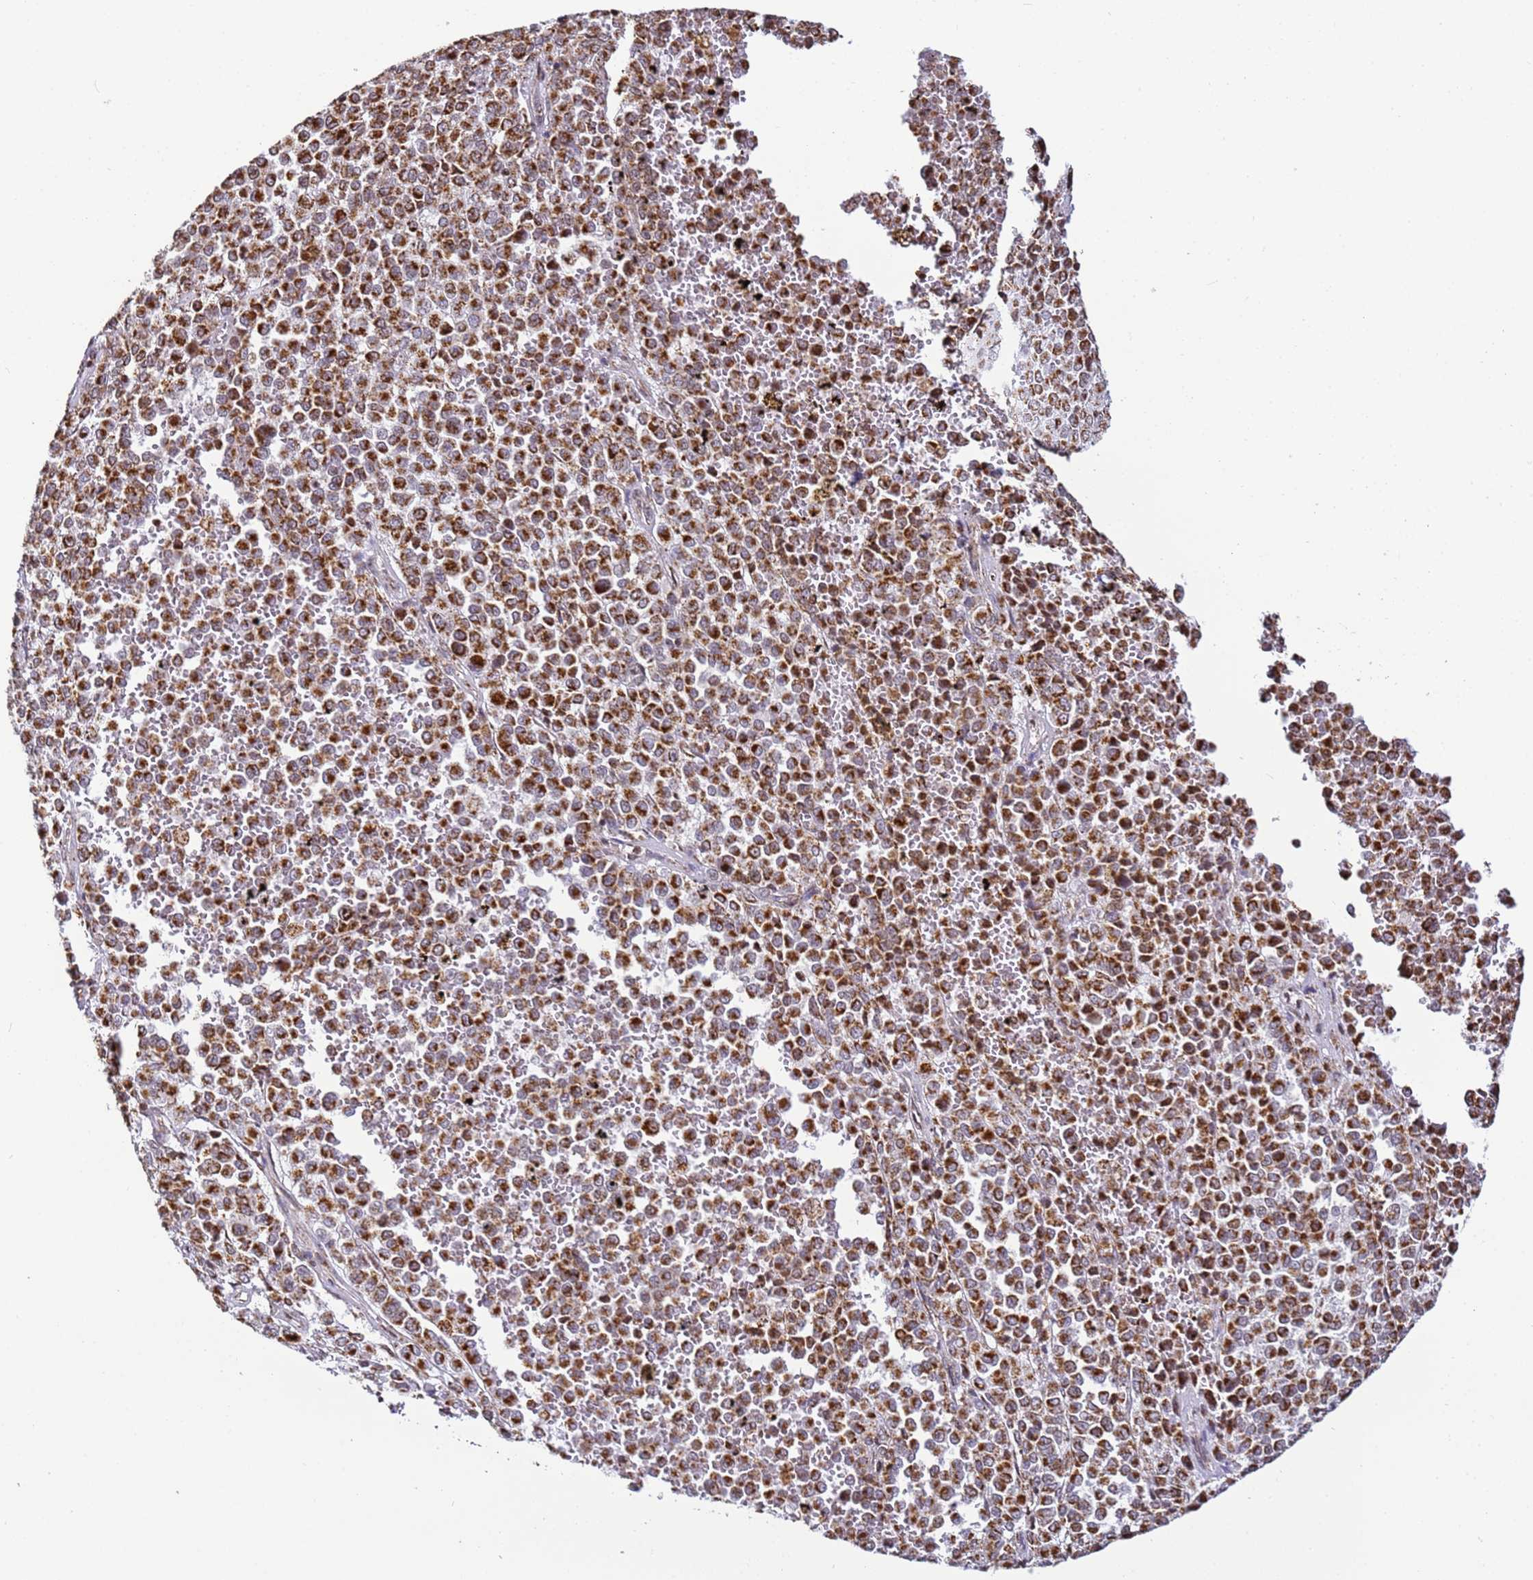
{"staining": {"intensity": "strong", "quantity": ">75%", "location": "cytoplasmic/membranous"}, "tissue": "melanoma", "cell_type": "Tumor cells", "image_type": "cancer", "snomed": [{"axis": "morphology", "description": "Malignant melanoma, Metastatic site"}, {"axis": "topography", "description": "Pancreas"}], "caption": "About >75% of tumor cells in malignant melanoma (metastatic site) demonstrate strong cytoplasmic/membranous protein staining as visualized by brown immunohistochemical staining.", "gene": "HSPE1", "patient": {"sex": "female", "age": 30}}